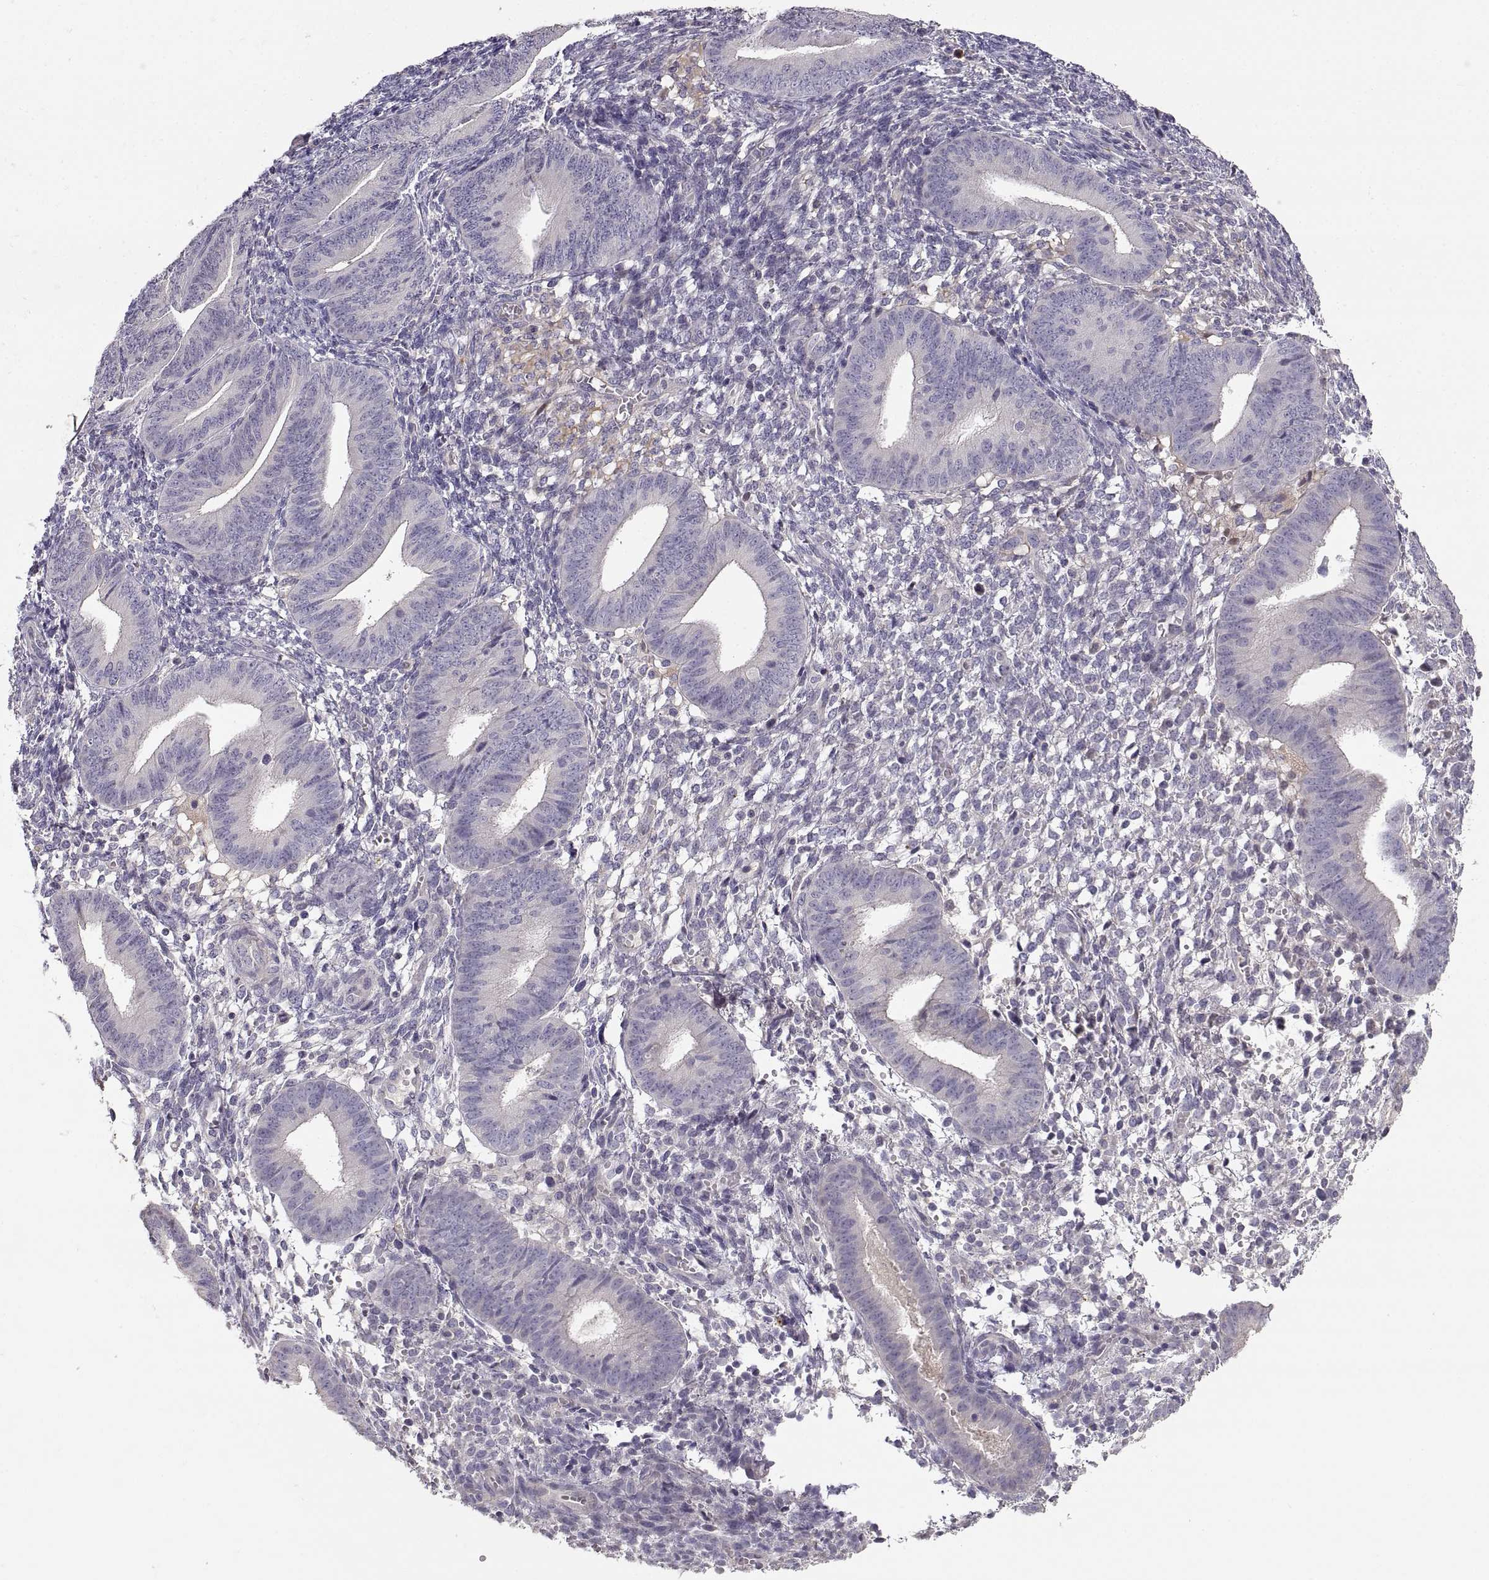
{"staining": {"intensity": "negative", "quantity": "none", "location": "none"}, "tissue": "endometrium", "cell_type": "Cells in endometrial stroma", "image_type": "normal", "snomed": [{"axis": "morphology", "description": "Normal tissue, NOS"}, {"axis": "topography", "description": "Endometrium"}], "caption": "The photomicrograph demonstrates no significant expression in cells in endometrial stroma of endometrium. (Stains: DAB (3,3'-diaminobenzidine) IHC with hematoxylin counter stain, Microscopy: brightfield microscopy at high magnification).", "gene": "NMNAT2", "patient": {"sex": "female", "age": 39}}